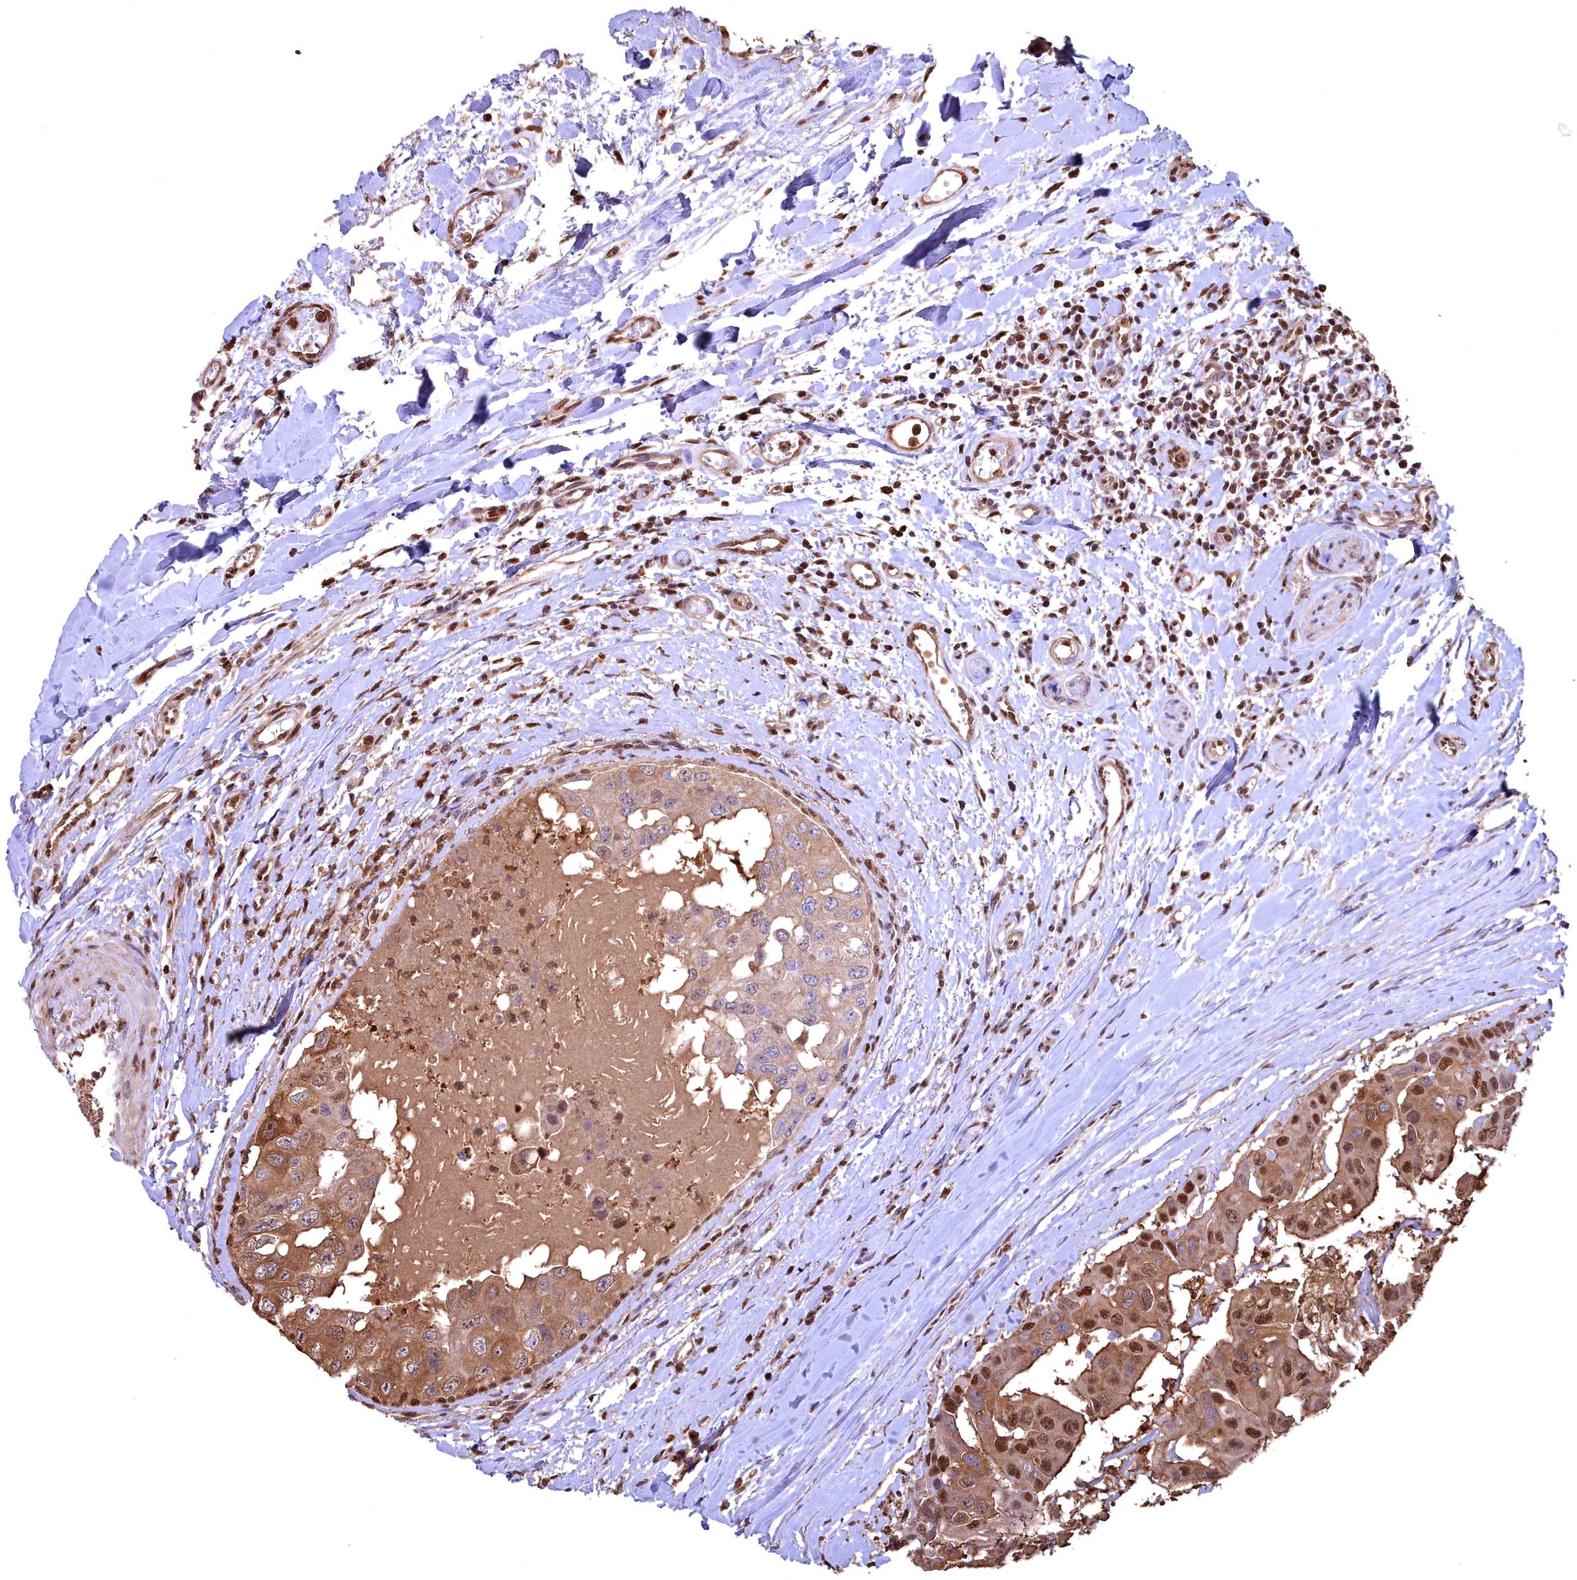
{"staining": {"intensity": "strong", "quantity": ">75%", "location": "cytoplasmic/membranous,nuclear"}, "tissue": "head and neck cancer", "cell_type": "Tumor cells", "image_type": "cancer", "snomed": [{"axis": "morphology", "description": "Adenocarcinoma, NOS"}, {"axis": "morphology", "description": "Adenocarcinoma, metastatic, NOS"}, {"axis": "topography", "description": "Head-Neck"}], "caption": "Head and neck cancer (metastatic adenocarcinoma) stained for a protein (brown) demonstrates strong cytoplasmic/membranous and nuclear positive staining in approximately >75% of tumor cells.", "gene": "GAPDH", "patient": {"sex": "male", "age": 75}}